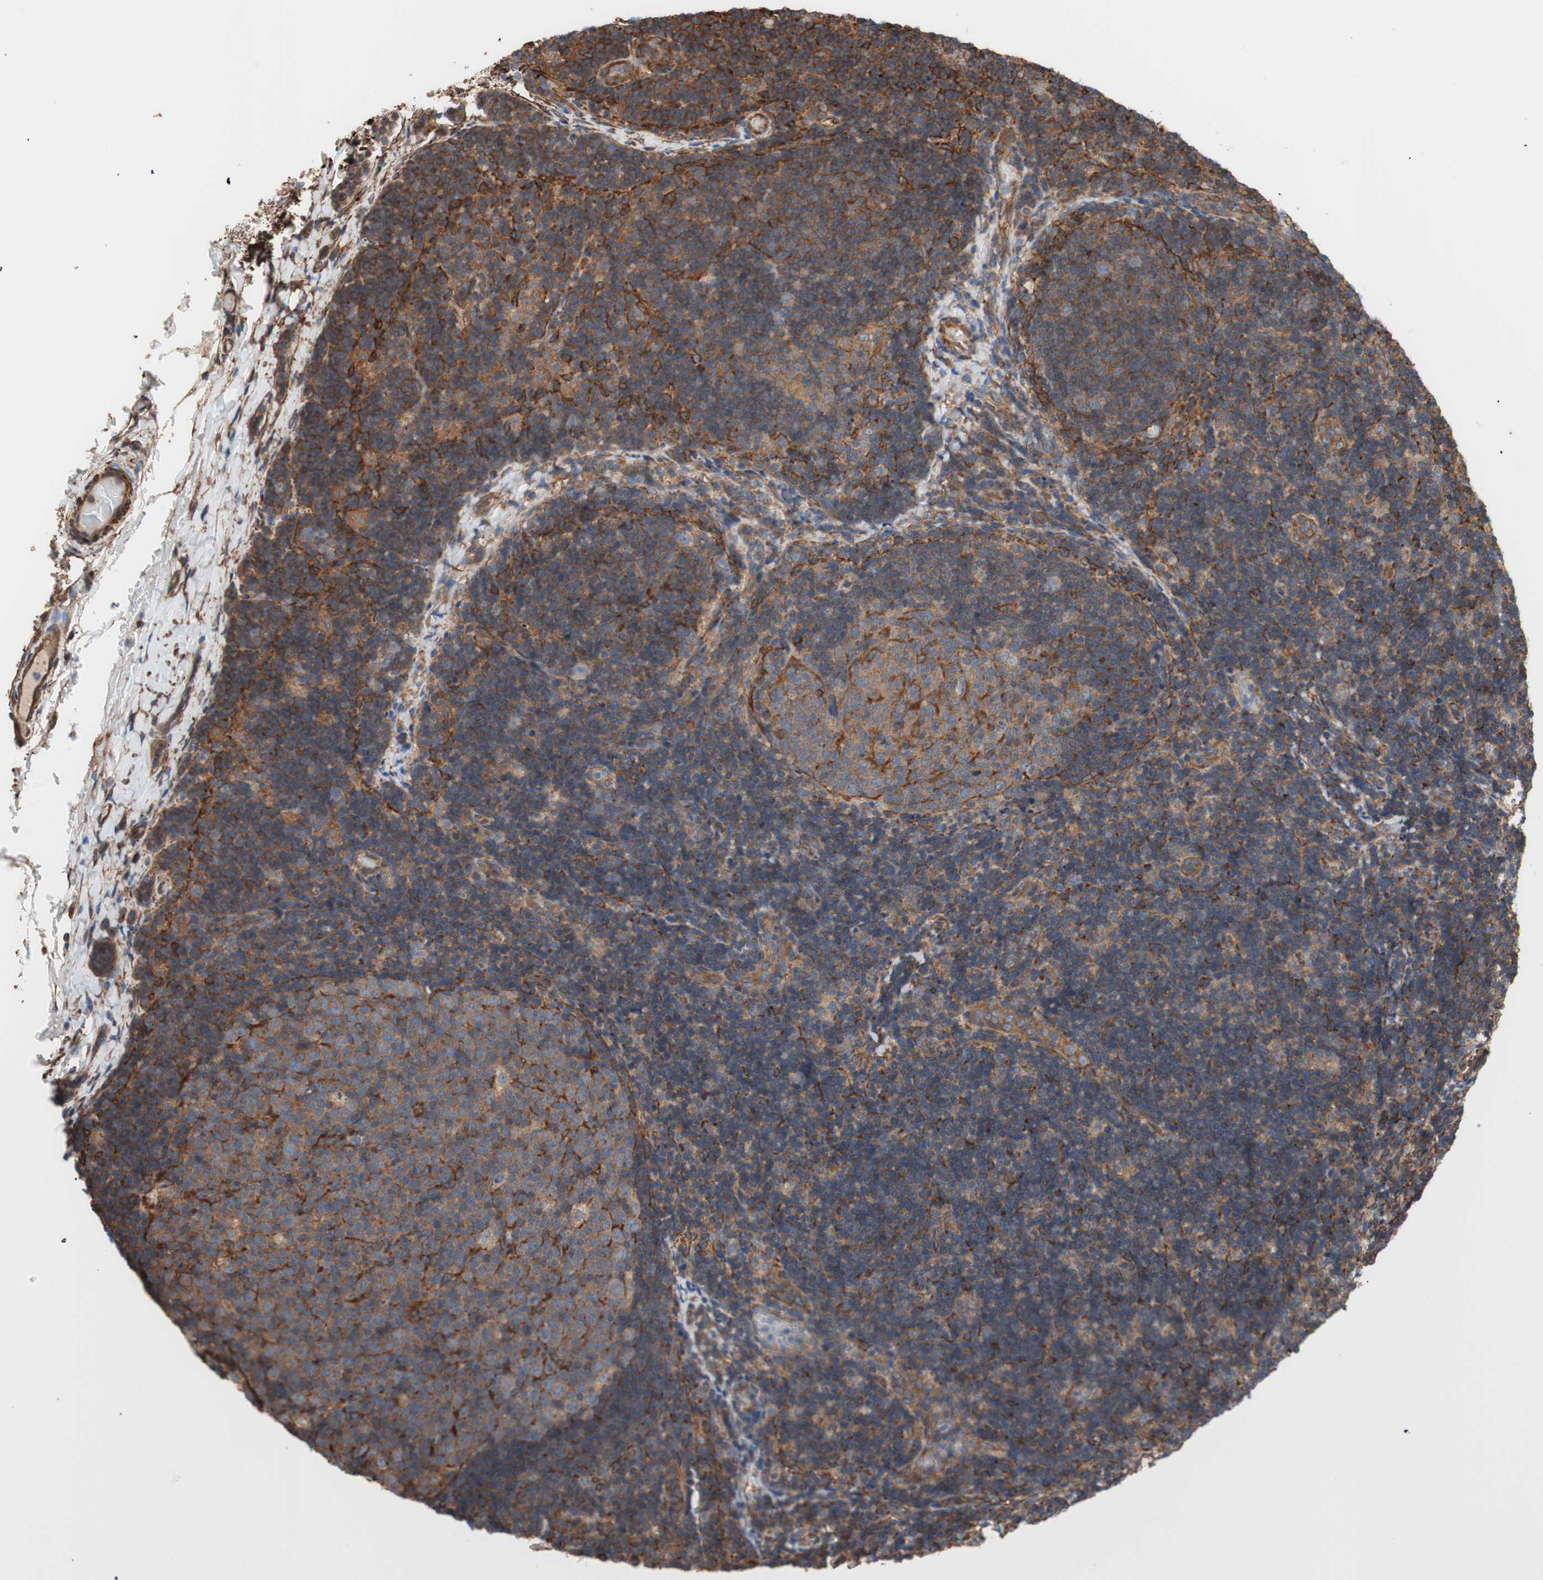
{"staining": {"intensity": "strong", "quantity": ">75%", "location": "cytoplasmic/membranous"}, "tissue": "lymph node", "cell_type": "Germinal center cells", "image_type": "normal", "snomed": [{"axis": "morphology", "description": "Normal tissue, NOS"}, {"axis": "topography", "description": "Lymph node"}], "caption": "High-power microscopy captured an immunohistochemistry (IHC) histopathology image of unremarkable lymph node, revealing strong cytoplasmic/membranous positivity in about >75% of germinal center cells.", "gene": "GPSM2", "patient": {"sex": "female", "age": 14}}